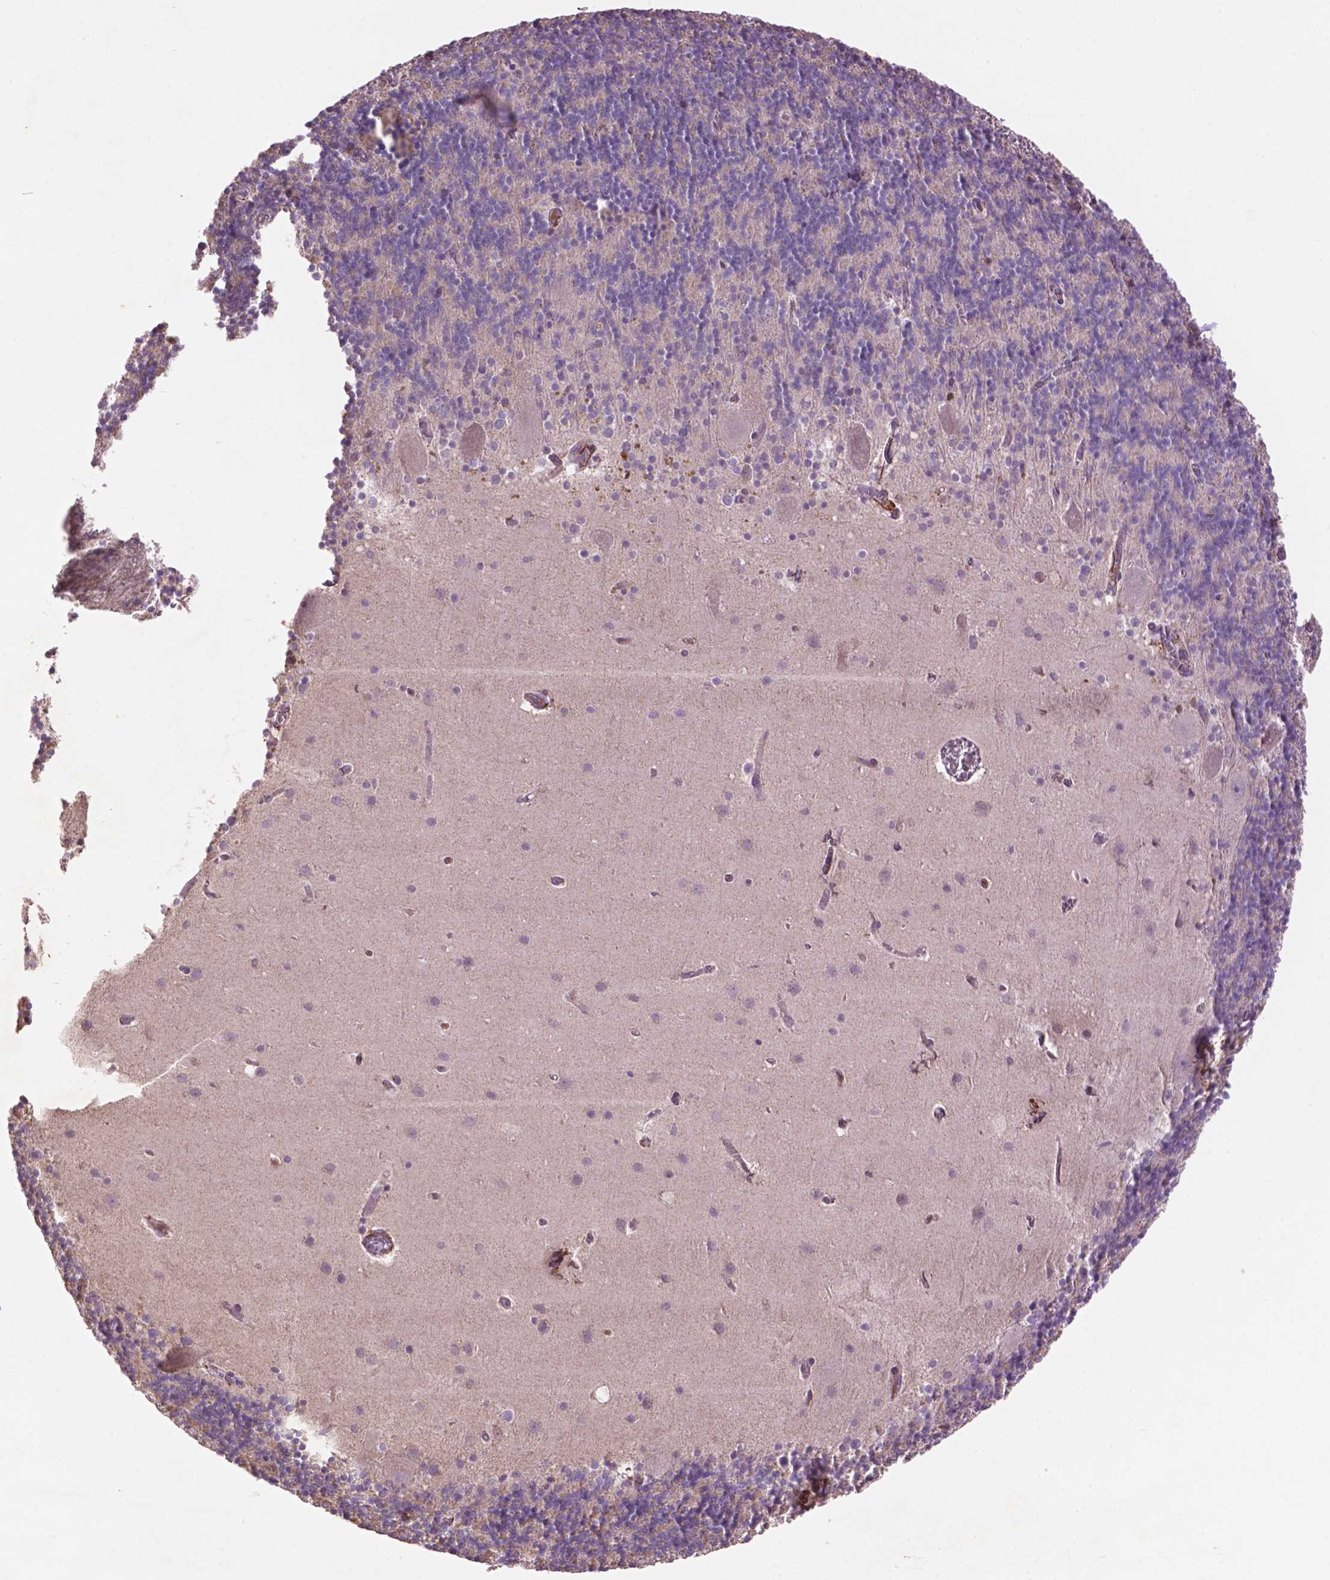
{"staining": {"intensity": "negative", "quantity": "none", "location": "none"}, "tissue": "cerebellum", "cell_type": "Cells in granular layer", "image_type": "normal", "snomed": [{"axis": "morphology", "description": "Normal tissue, NOS"}, {"axis": "topography", "description": "Cerebellum"}], "caption": "Cerebellum was stained to show a protein in brown. There is no significant expression in cells in granular layer. Brightfield microscopy of immunohistochemistry (IHC) stained with DAB (3,3'-diaminobenzidine) (brown) and hematoxylin (blue), captured at high magnification.", "gene": "LRRC3C", "patient": {"sex": "male", "age": 70}}